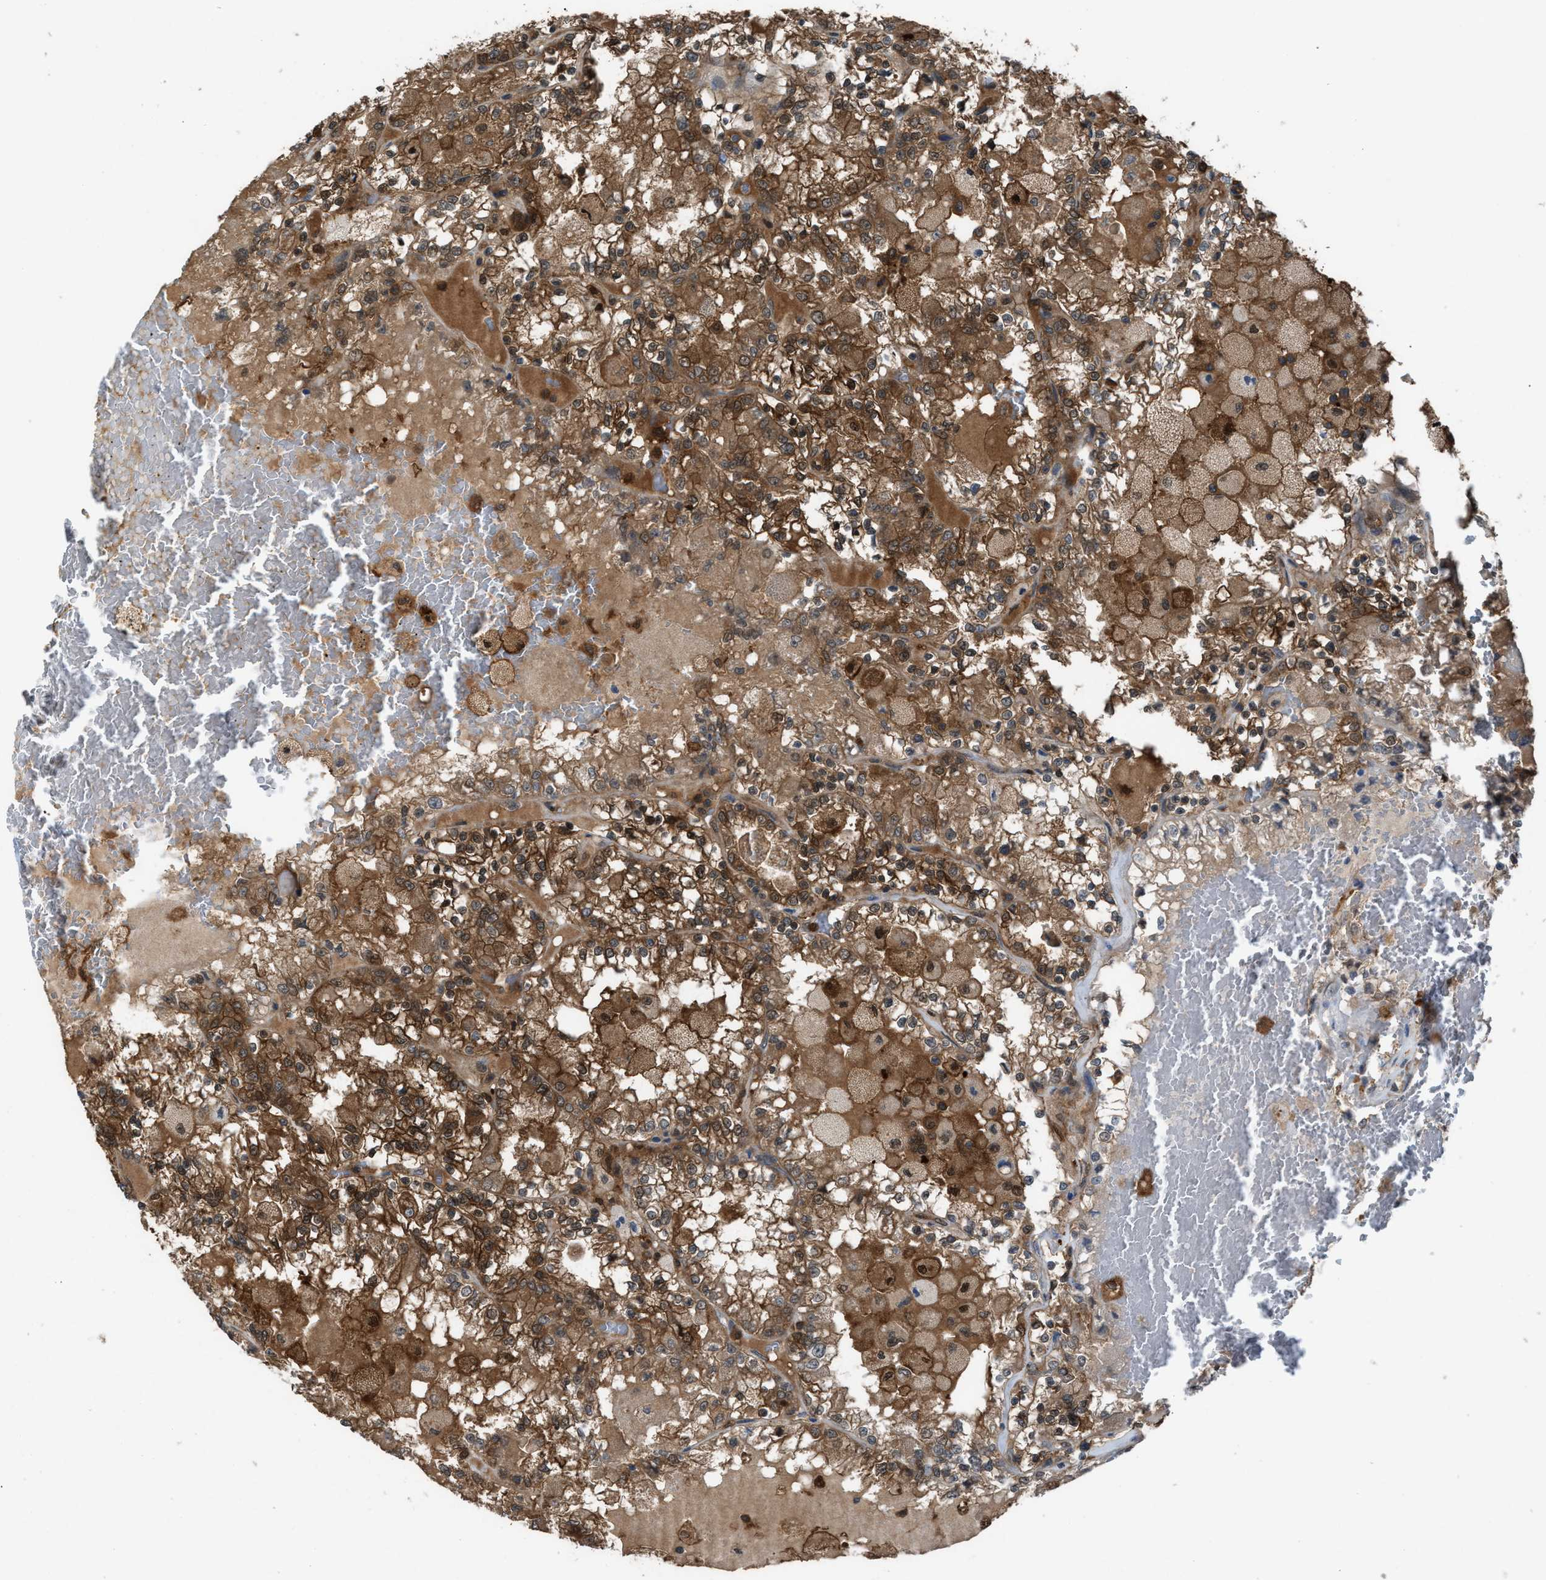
{"staining": {"intensity": "moderate", "quantity": ">75%", "location": "cytoplasmic/membranous"}, "tissue": "renal cancer", "cell_type": "Tumor cells", "image_type": "cancer", "snomed": [{"axis": "morphology", "description": "Adenocarcinoma, NOS"}, {"axis": "topography", "description": "Kidney"}], "caption": "A histopathology image of adenocarcinoma (renal) stained for a protein demonstrates moderate cytoplasmic/membranous brown staining in tumor cells.", "gene": "TPK1", "patient": {"sex": "female", "age": 56}}